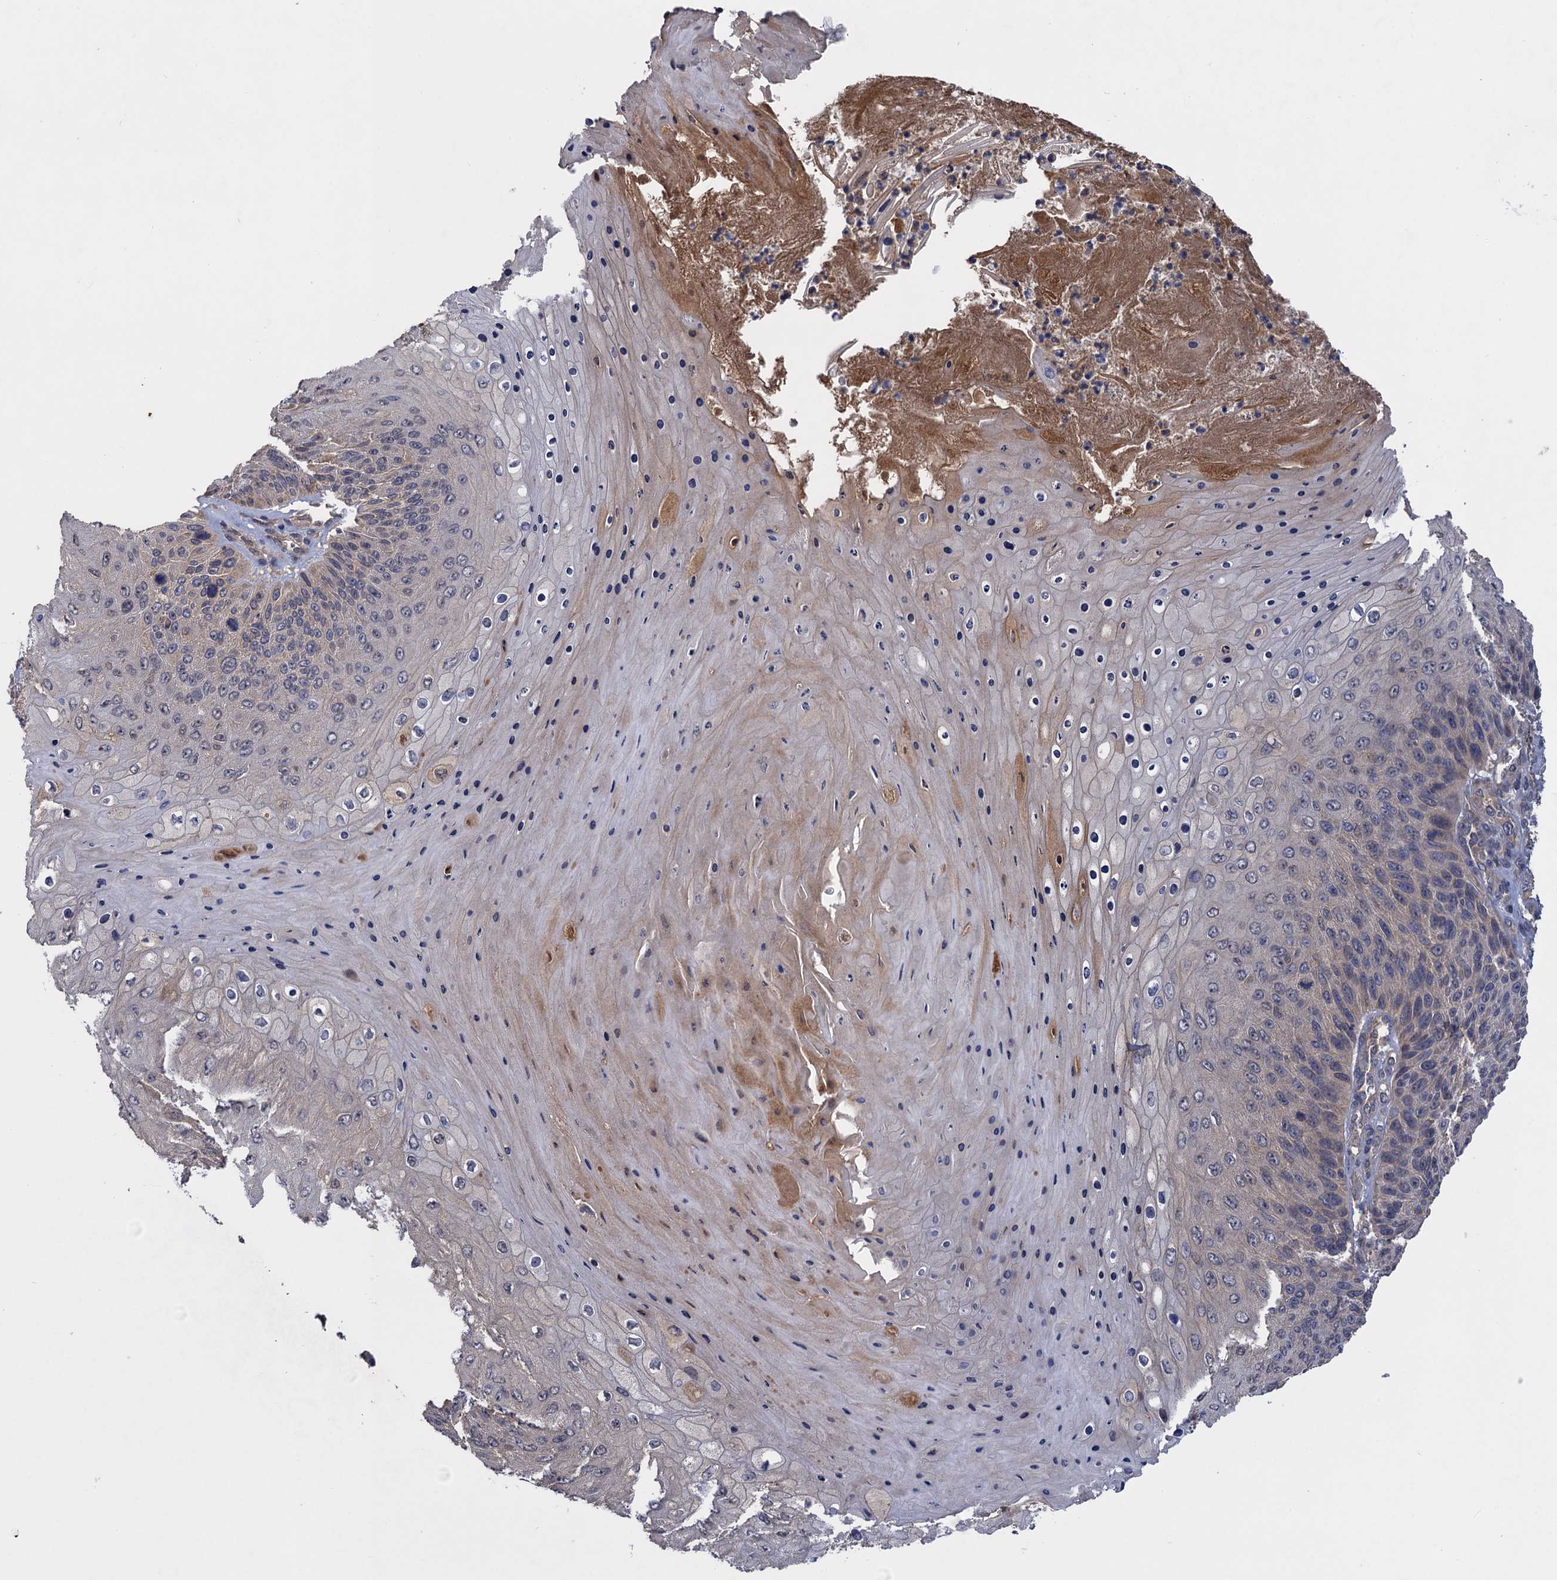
{"staining": {"intensity": "negative", "quantity": "none", "location": "none"}, "tissue": "skin cancer", "cell_type": "Tumor cells", "image_type": "cancer", "snomed": [{"axis": "morphology", "description": "Squamous cell carcinoma, NOS"}, {"axis": "topography", "description": "Skin"}], "caption": "The image shows no significant staining in tumor cells of skin squamous cell carcinoma.", "gene": "DGKA", "patient": {"sex": "female", "age": 88}}